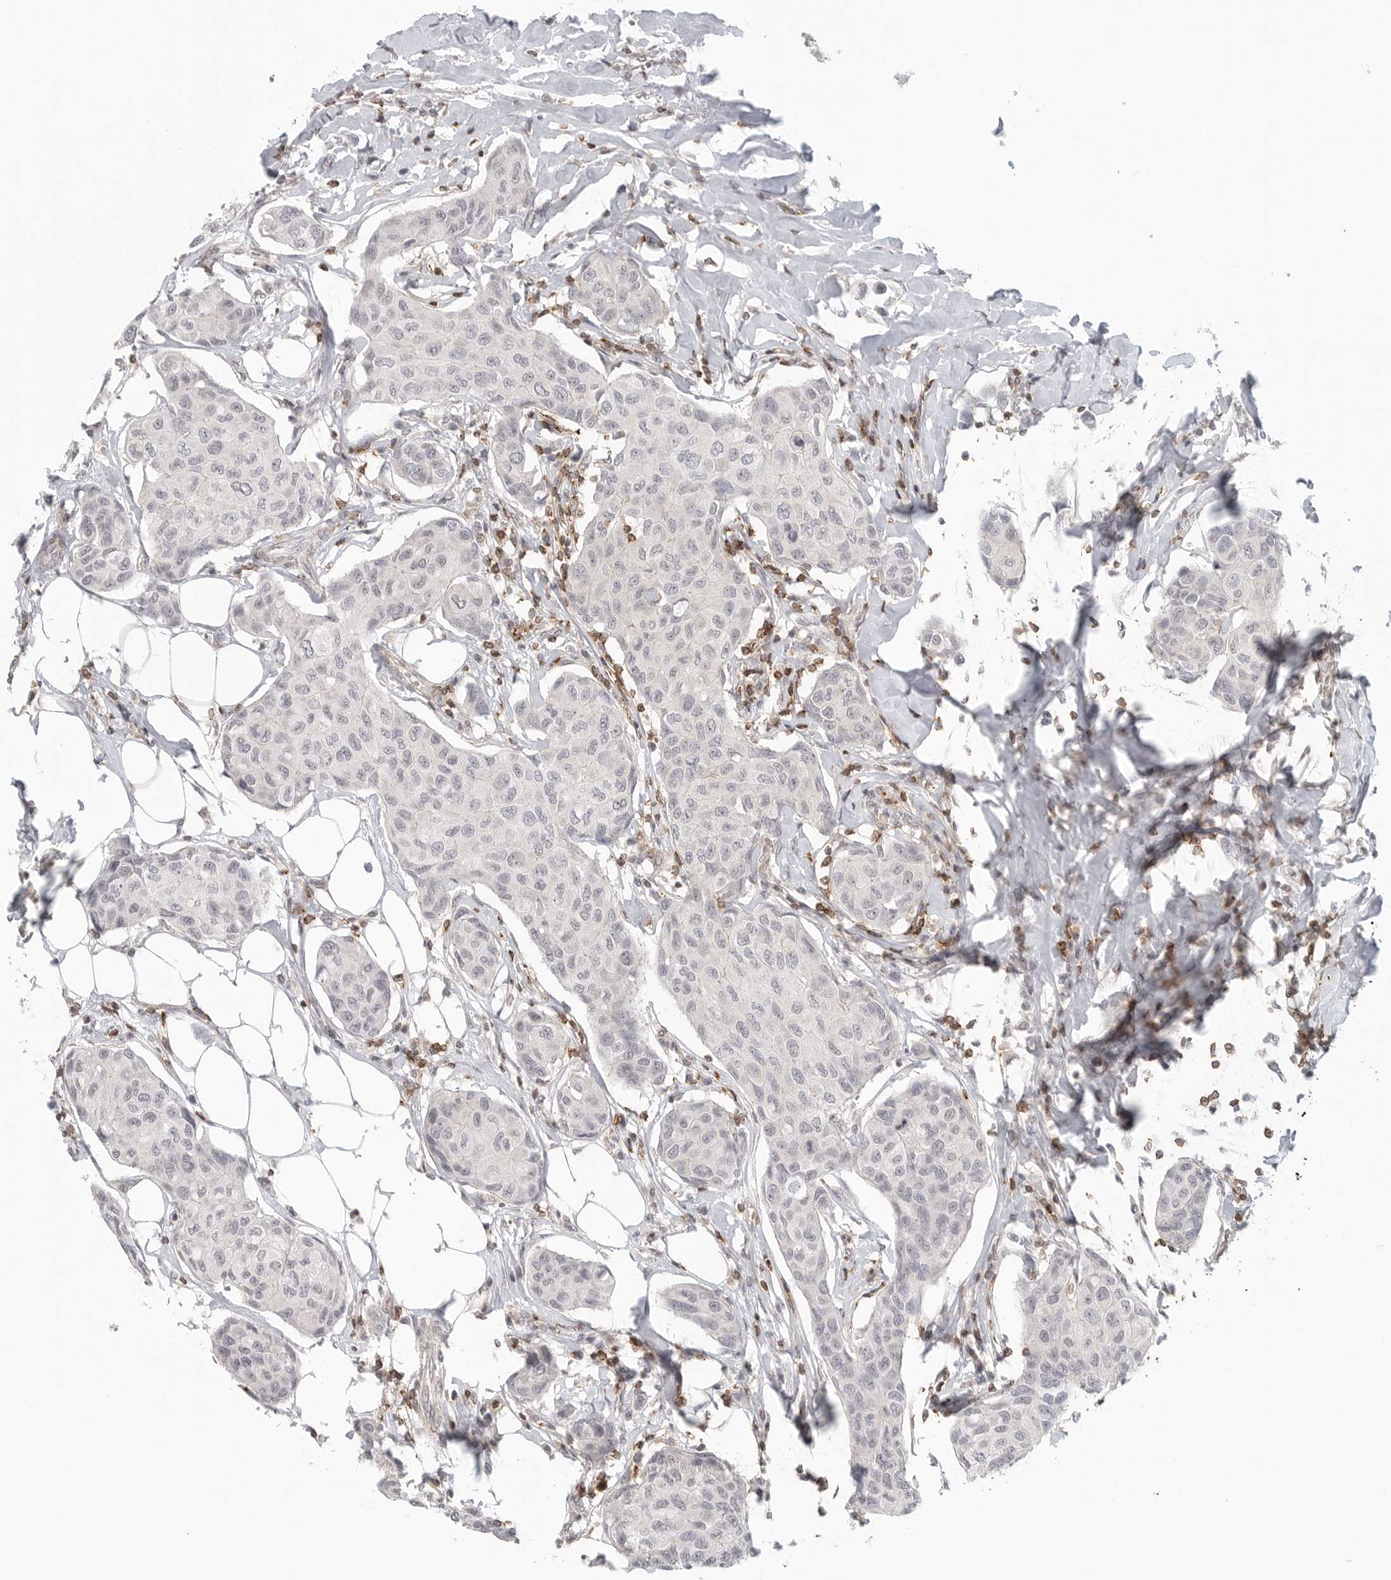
{"staining": {"intensity": "negative", "quantity": "none", "location": "none"}, "tissue": "breast cancer", "cell_type": "Tumor cells", "image_type": "cancer", "snomed": [{"axis": "morphology", "description": "Duct carcinoma"}, {"axis": "topography", "description": "Breast"}], "caption": "Tumor cells show no significant positivity in intraductal carcinoma (breast).", "gene": "SH3KBP1", "patient": {"sex": "female", "age": 80}}